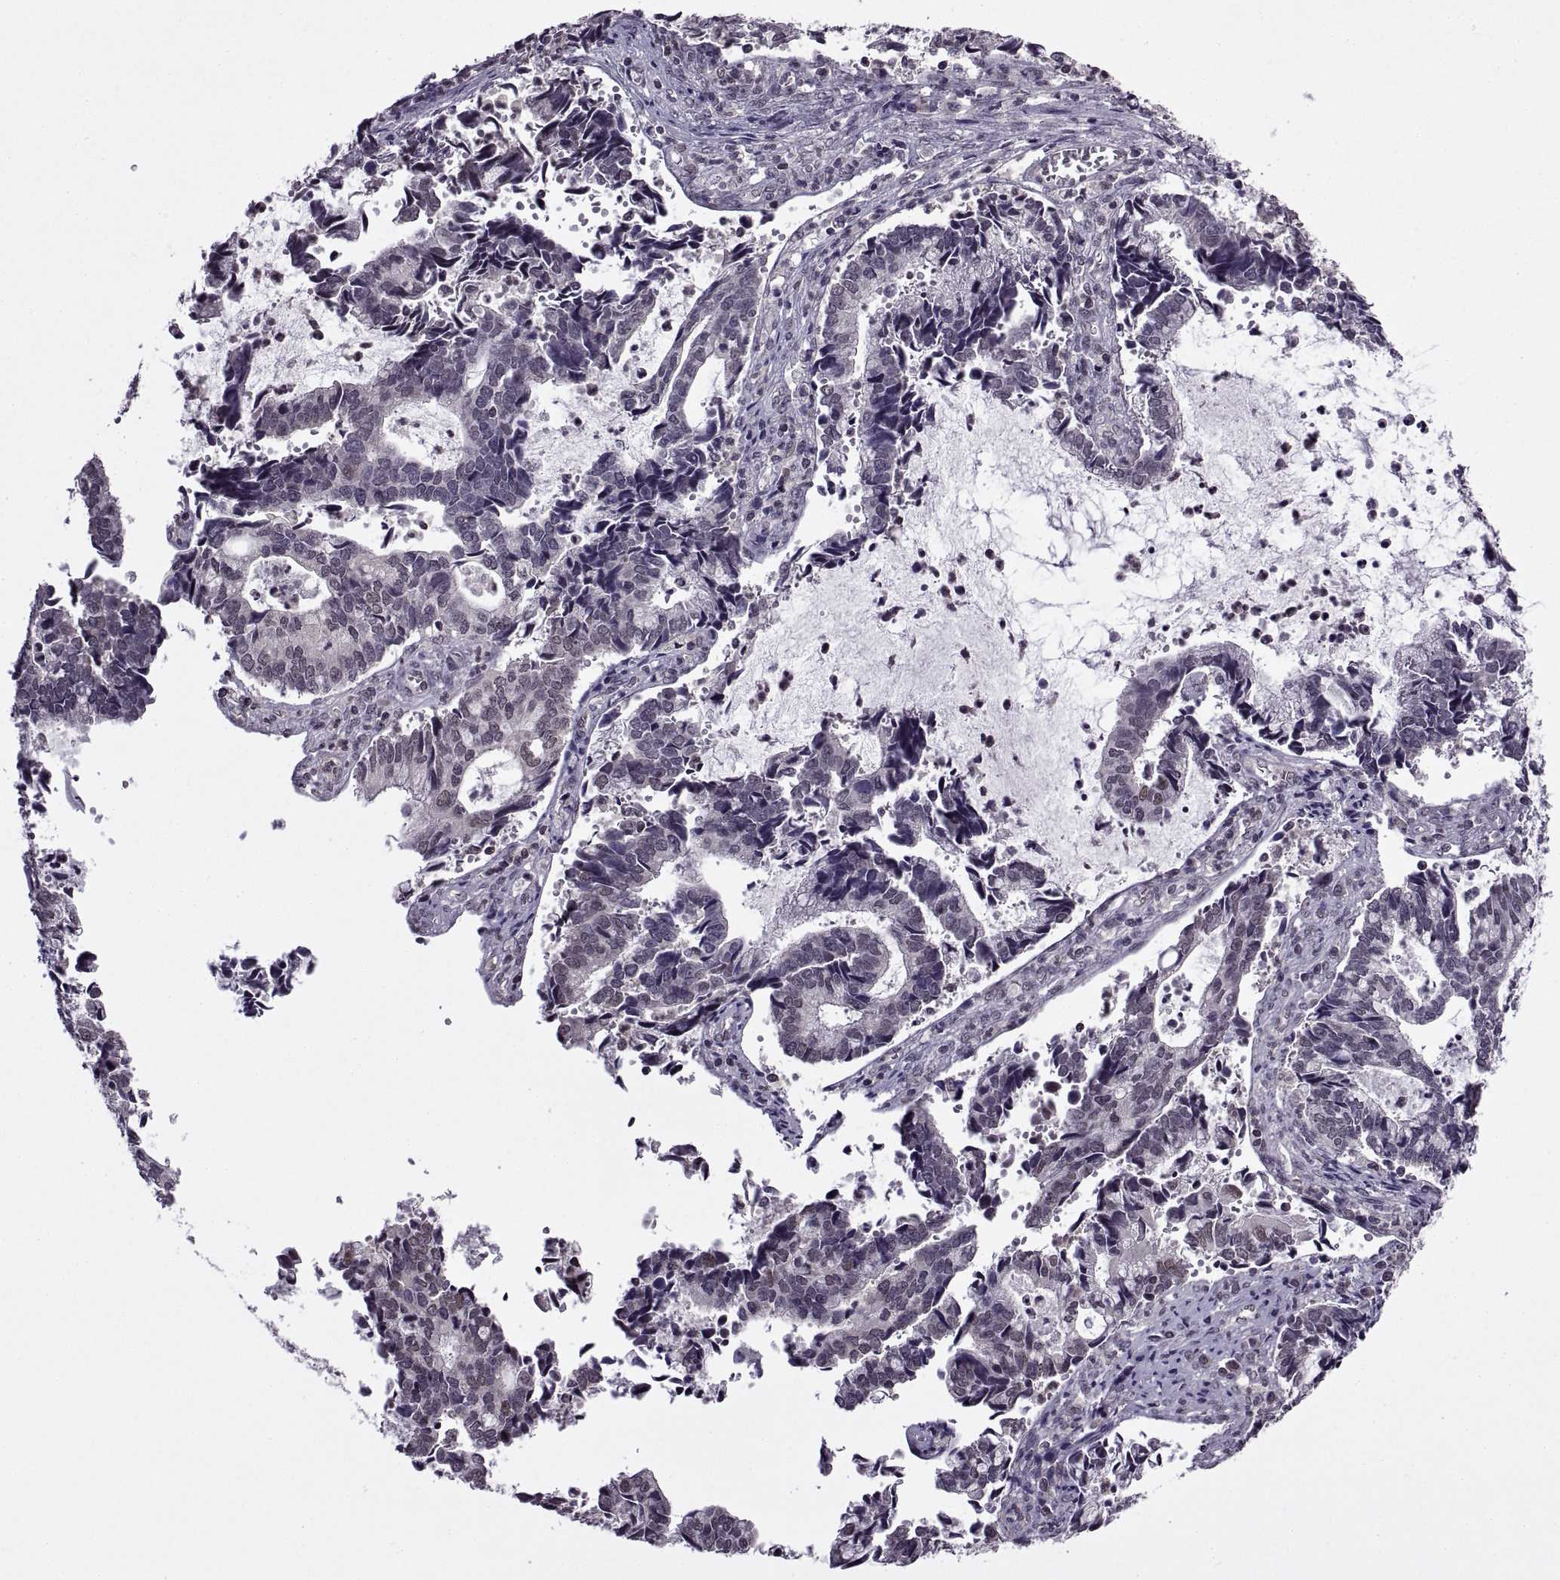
{"staining": {"intensity": "negative", "quantity": "none", "location": "none"}, "tissue": "cervical cancer", "cell_type": "Tumor cells", "image_type": "cancer", "snomed": [{"axis": "morphology", "description": "Adenocarcinoma, NOS"}, {"axis": "topography", "description": "Cervix"}], "caption": "Micrograph shows no protein expression in tumor cells of cervical adenocarcinoma tissue.", "gene": "INTS3", "patient": {"sex": "female", "age": 42}}